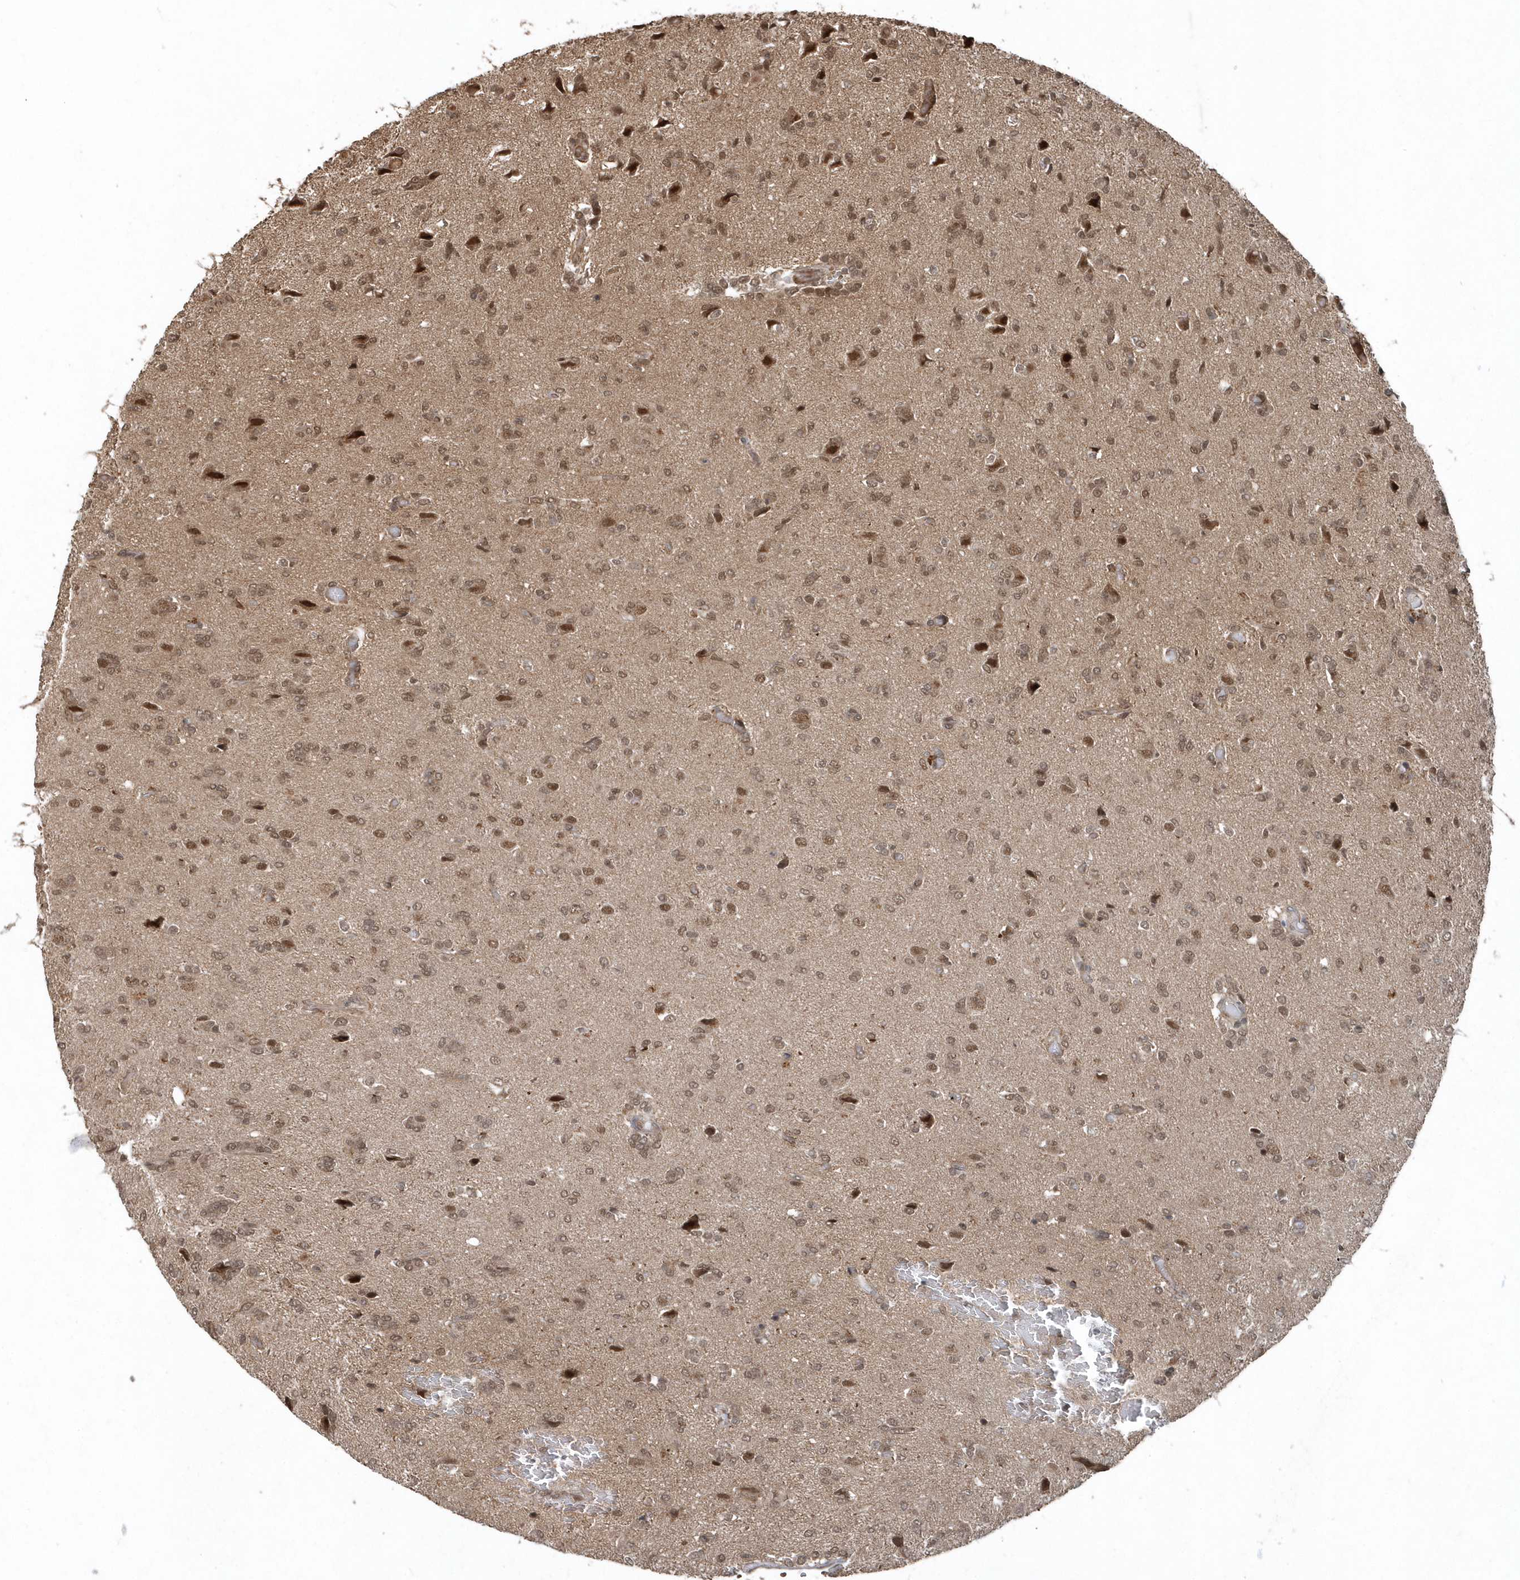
{"staining": {"intensity": "moderate", "quantity": ">75%", "location": "nuclear"}, "tissue": "glioma", "cell_type": "Tumor cells", "image_type": "cancer", "snomed": [{"axis": "morphology", "description": "Glioma, malignant, High grade"}, {"axis": "topography", "description": "Brain"}], "caption": "The photomicrograph exhibits staining of glioma, revealing moderate nuclear protein expression (brown color) within tumor cells.", "gene": "QTRT2", "patient": {"sex": "female", "age": 59}}